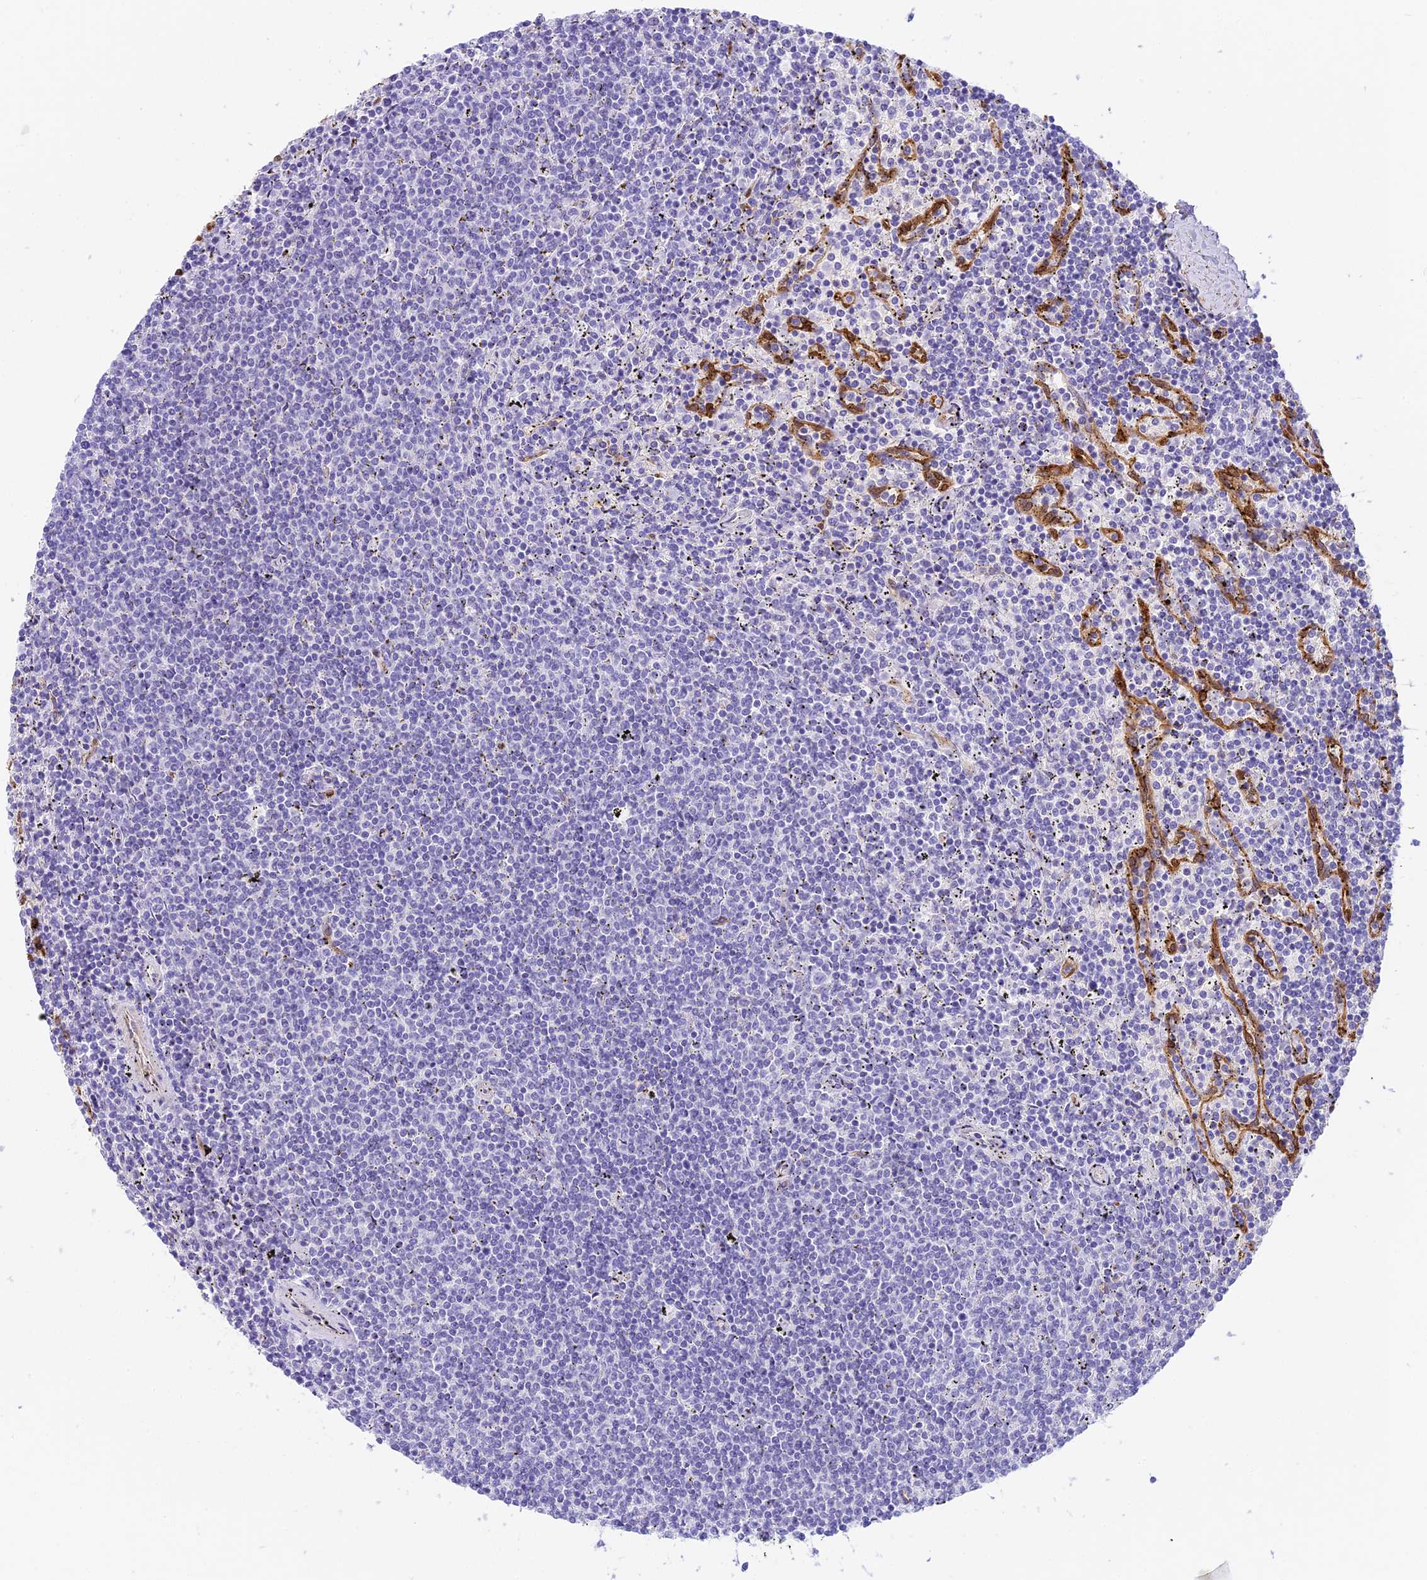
{"staining": {"intensity": "negative", "quantity": "none", "location": "none"}, "tissue": "lymphoma", "cell_type": "Tumor cells", "image_type": "cancer", "snomed": [{"axis": "morphology", "description": "Malignant lymphoma, non-Hodgkin's type, Low grade"}, {"axis": "topography", "description": "Spleen"}], "caption": "DAB (3,3'-diaminobenzidine) immunohistochemical staining of lymphoma demonstrates no significant expression in tumor cells. Nuclei are stained in blue.", "gene": "HOMER3", "patient": {"sex": "female", "age": 50}}